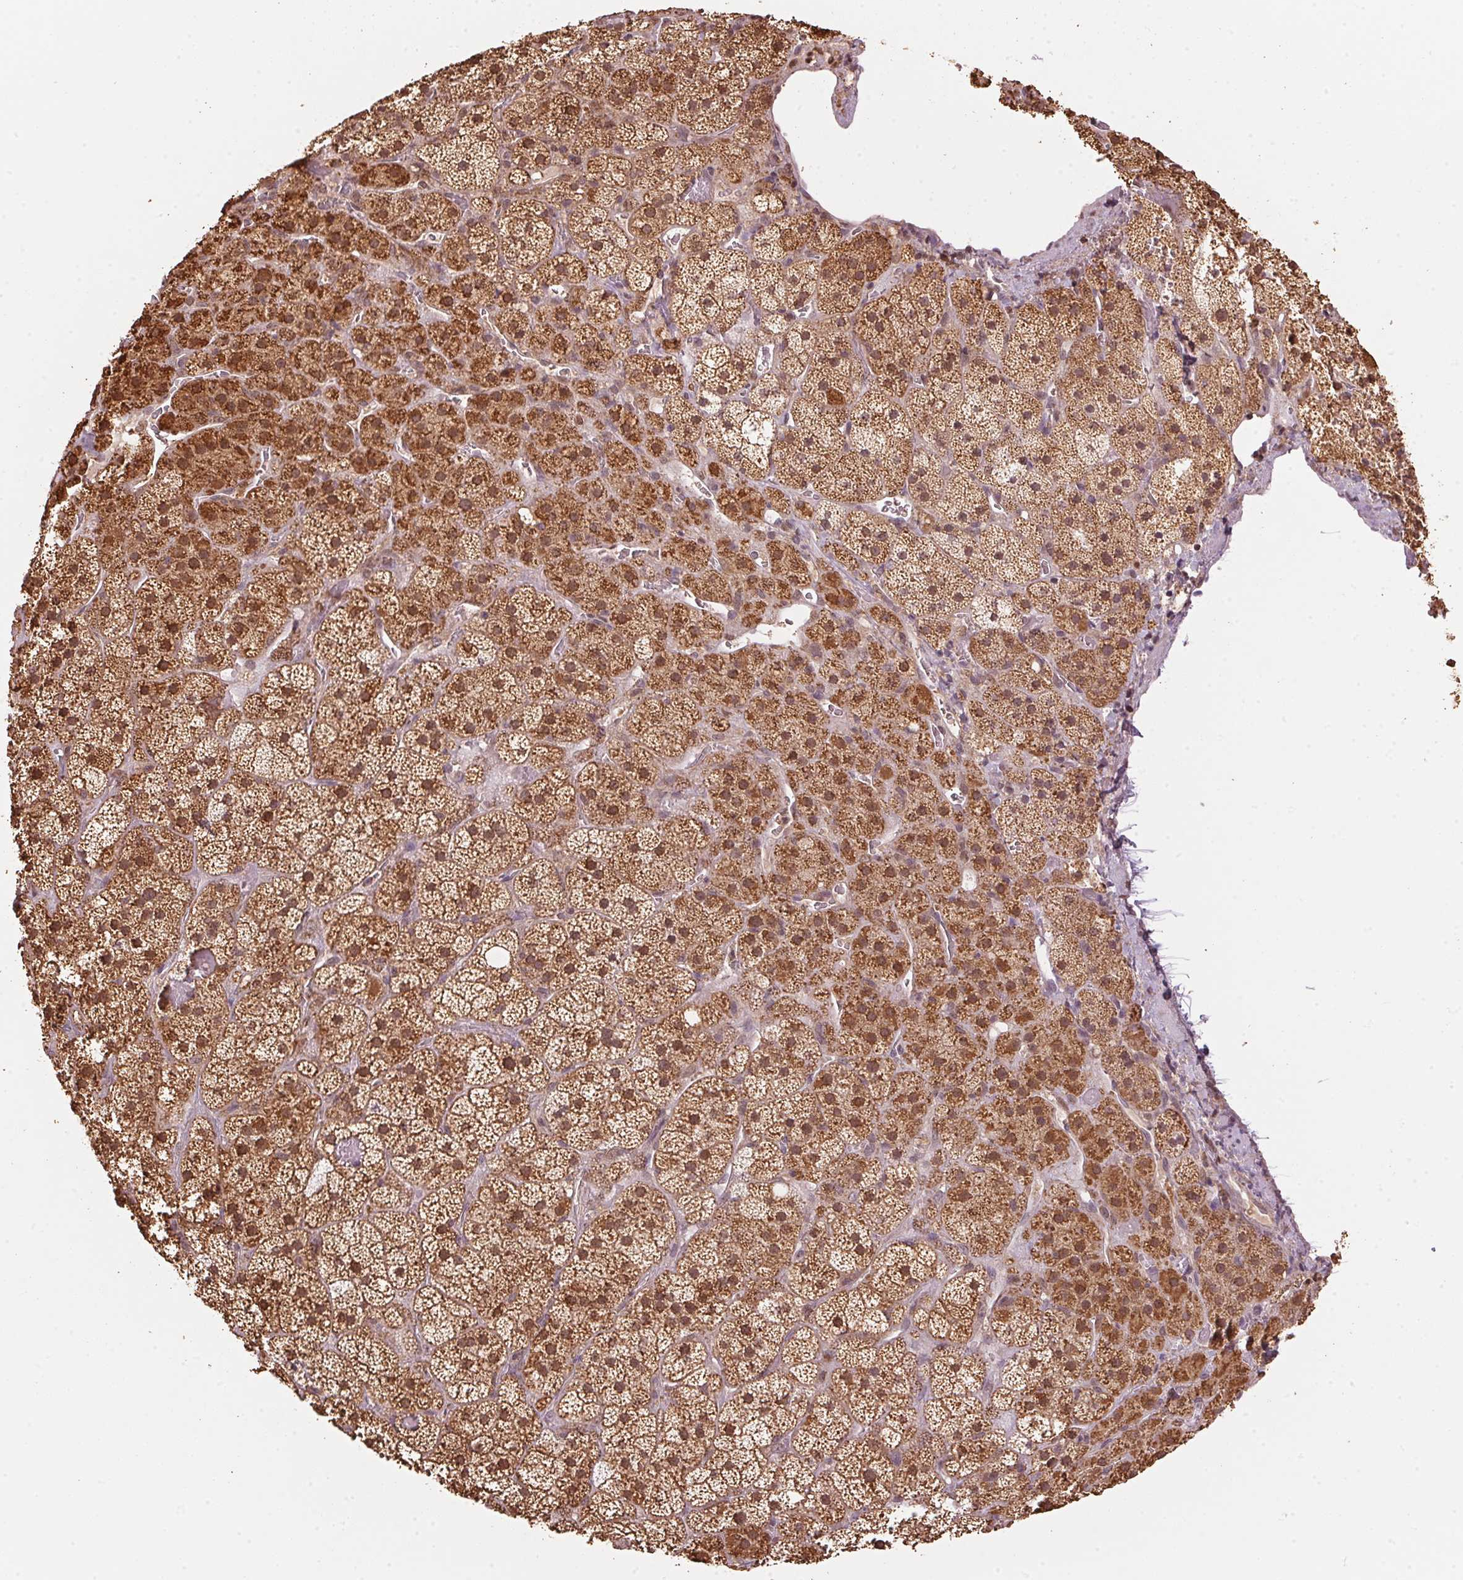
{"staining": {"intensity": "strong", "quantity": "25%-75%", "location": "cytoplasmic/membranous"}, "tissue": "adrenal gland", "cell_type": "Glandular cells", "image_type": "normal", "snomed": [{"axis": "morphology", "description": "Normal tissue, NOS"}, {"axis": "topography", "description": "Adrenal gland"}], "caption": "Immunohistochemical staining of benign human adrenal gland displays strong cytoplasmic/membranous protein positivity in approximately 25%-75% of glandular cells.", "gene": "ARHGAP6", "patient": {"sex": "male", "age": 57}}